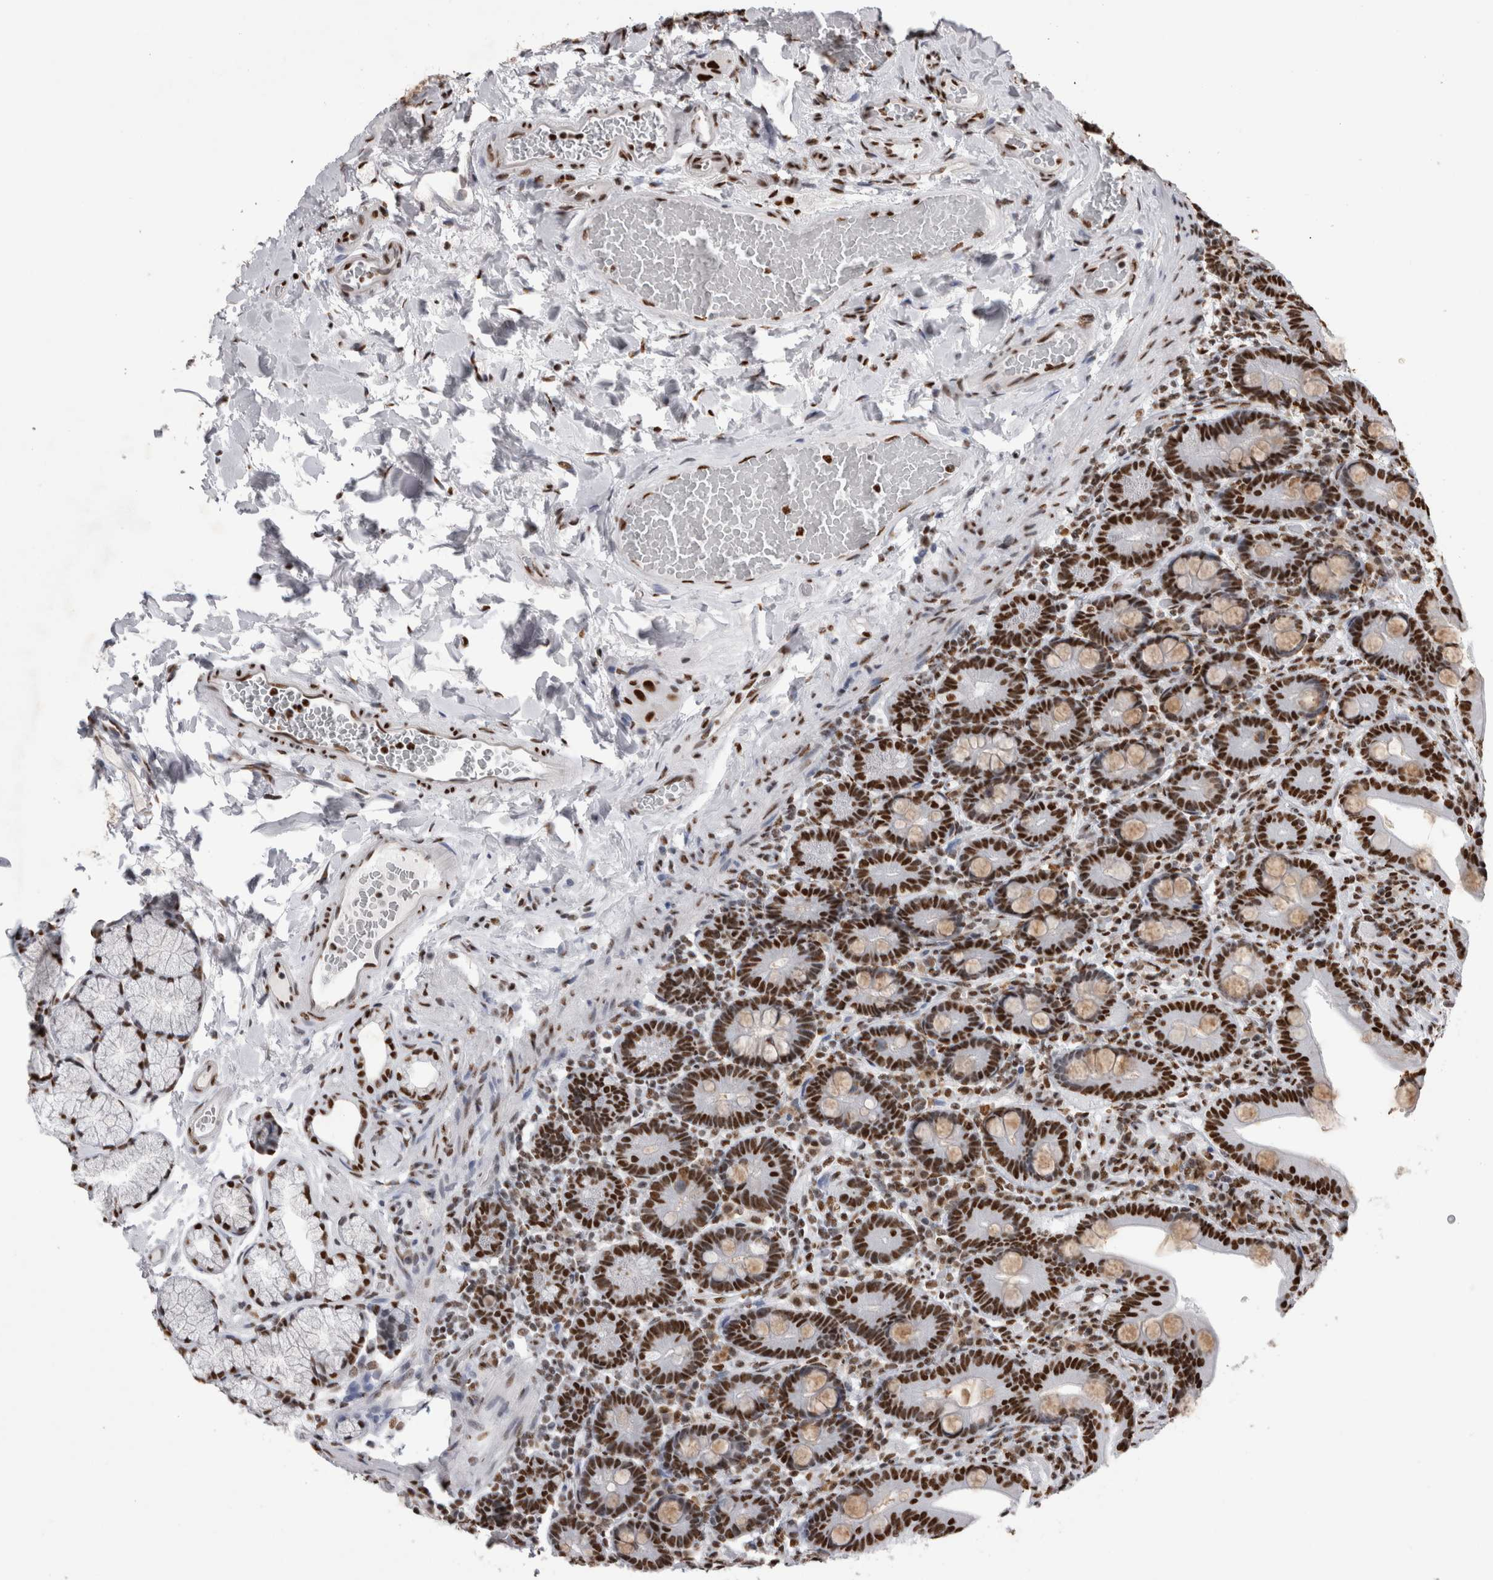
{"staining": {"intensity": "strong", "quantity": ">75%", "location": "nuclear"}, "tissue": "duodenum", "cell_type": "Glandular cells", "image_type": "normal", "snomed": [{"axis": "morphology", "description": "Normal tissue, NOS"}, {"axis": "topography", "description": "Duodenum"}], "caption": "Duodenum was stained to show a protein in brown. There is high levels of strong nuclear staining in approximately >75% of glandular cells. The staining was performed using DAB (3,3'-diaminobenzidine), with brown indicating positive protein expression. Nuclei are stained blue with hematoxylin.", "gene": "ALPK3", "patient": {"sex": "male", "age": 54}}